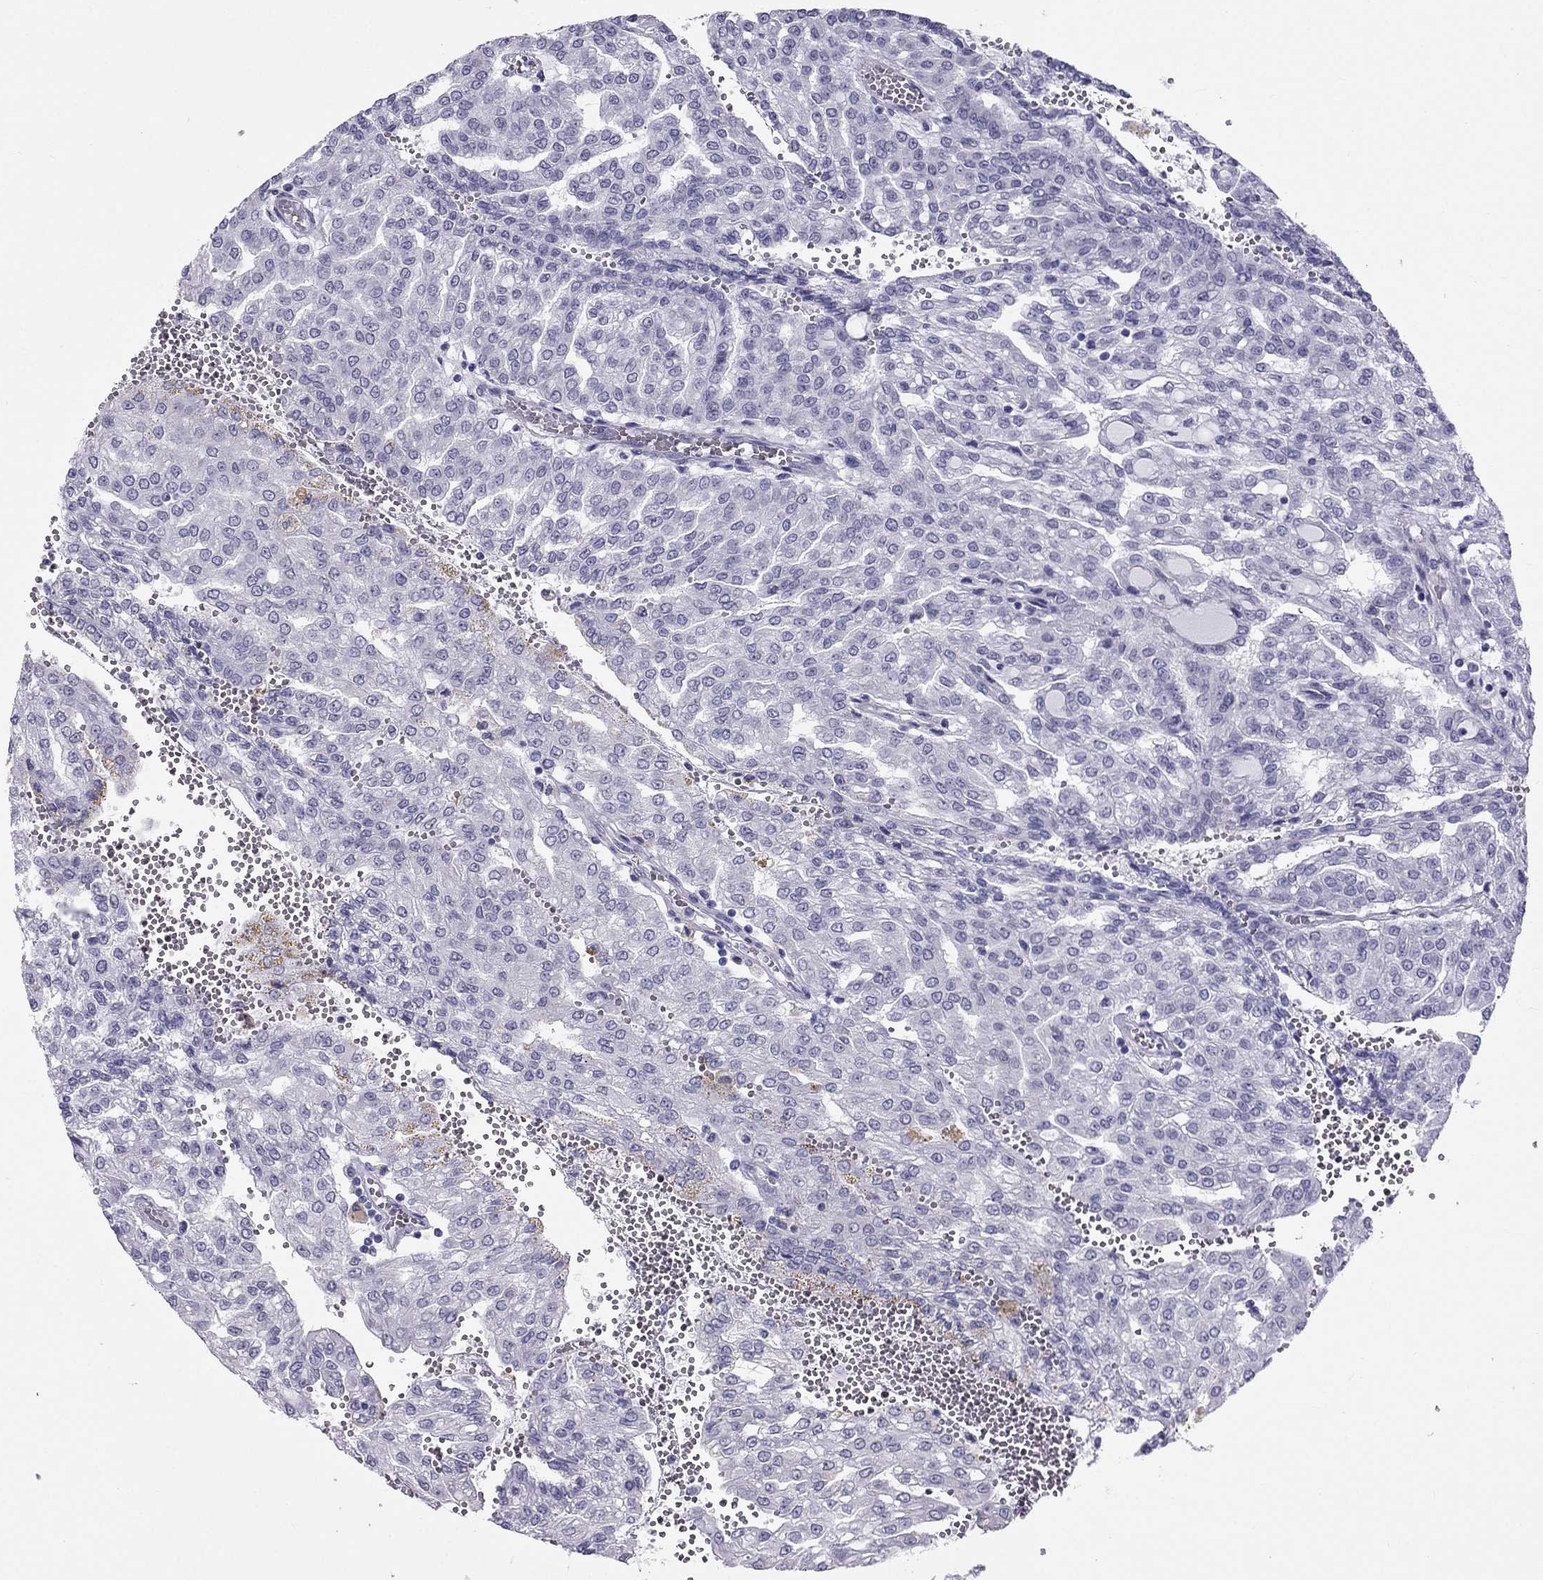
{"staining": {"intensity": "negative", "quantity": "none", "location": "none"}, "tissue": "renal cancer", "cell_type": "Tumor cells", "image_type": "cancer", "snomed": [{"axis": "morphology", "description": "Adenocarcinoma, NOS"}, {"axis": "topography", "description": "Kidney"}], "caption": "This is an immunohistochemistry (IHC) image of human renal cancer (adenocarcinoma). There is no positivity in tumor cells.", "gene": "CROCC2", "patient": {"sex": "male", "age": 63}}